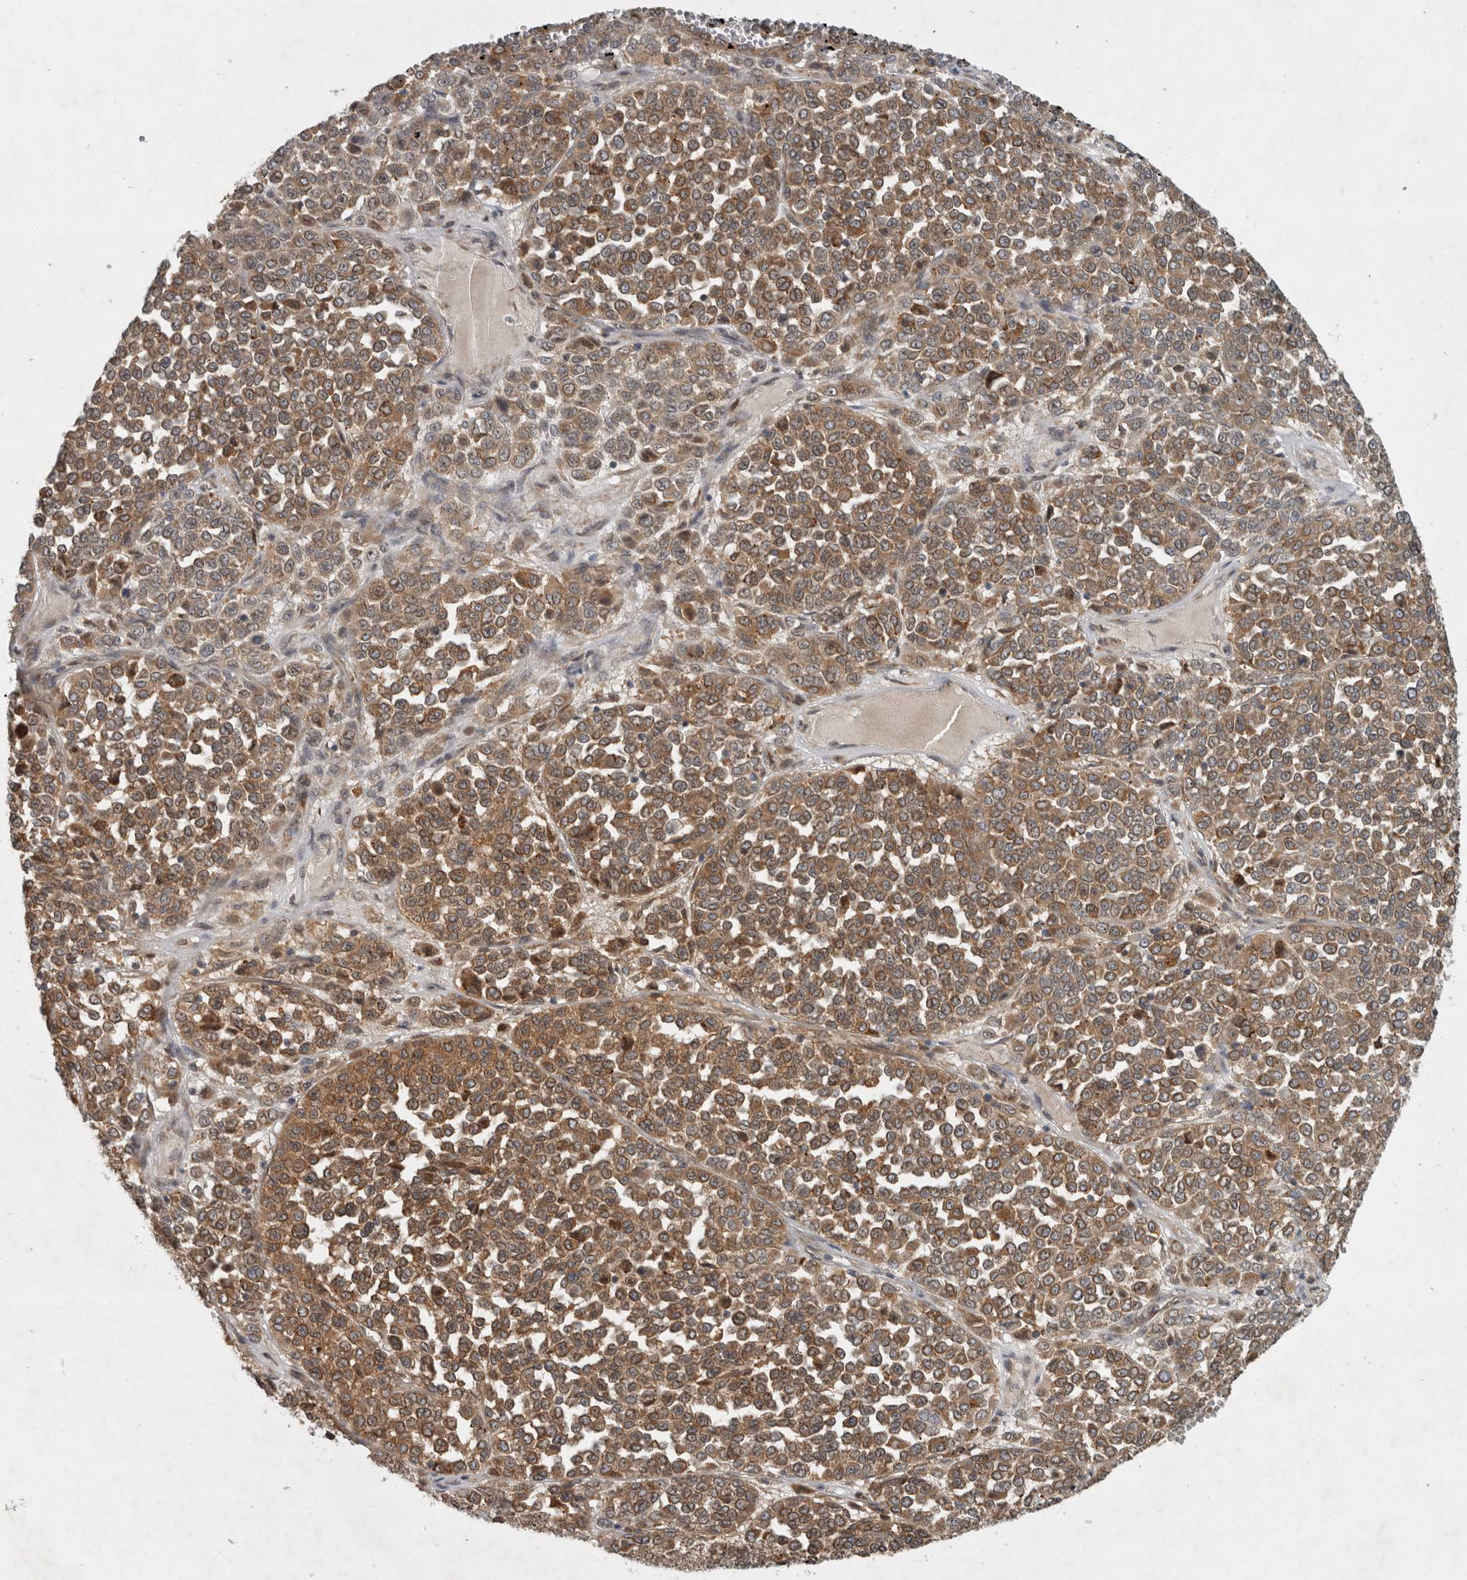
{"staining": {"intensity": "moderate", "quantity": ">75%", "location": "cytoplasmic/membranous"}, "tissue": "melanoma", "cell_type": "Tumor cells", "image_type": "cancer", "snomed": [{"axis": "morphology", "description": "Malignant melanoma, Metastatic site"}, {"axis": "topography", "description": "Pancreas"}], "caption": "Immunohistochemistry micrograph of neoplastic tissue: melanoma stained using IHC shows medium levels of moderate protein expression localized specifically in the cytoplasmic/membranous of tumor cells, appearing as a cytoplasmic/membranous brown color.", "gene": "GPR137B", "patient": {"sex": "female", "age": 30}}